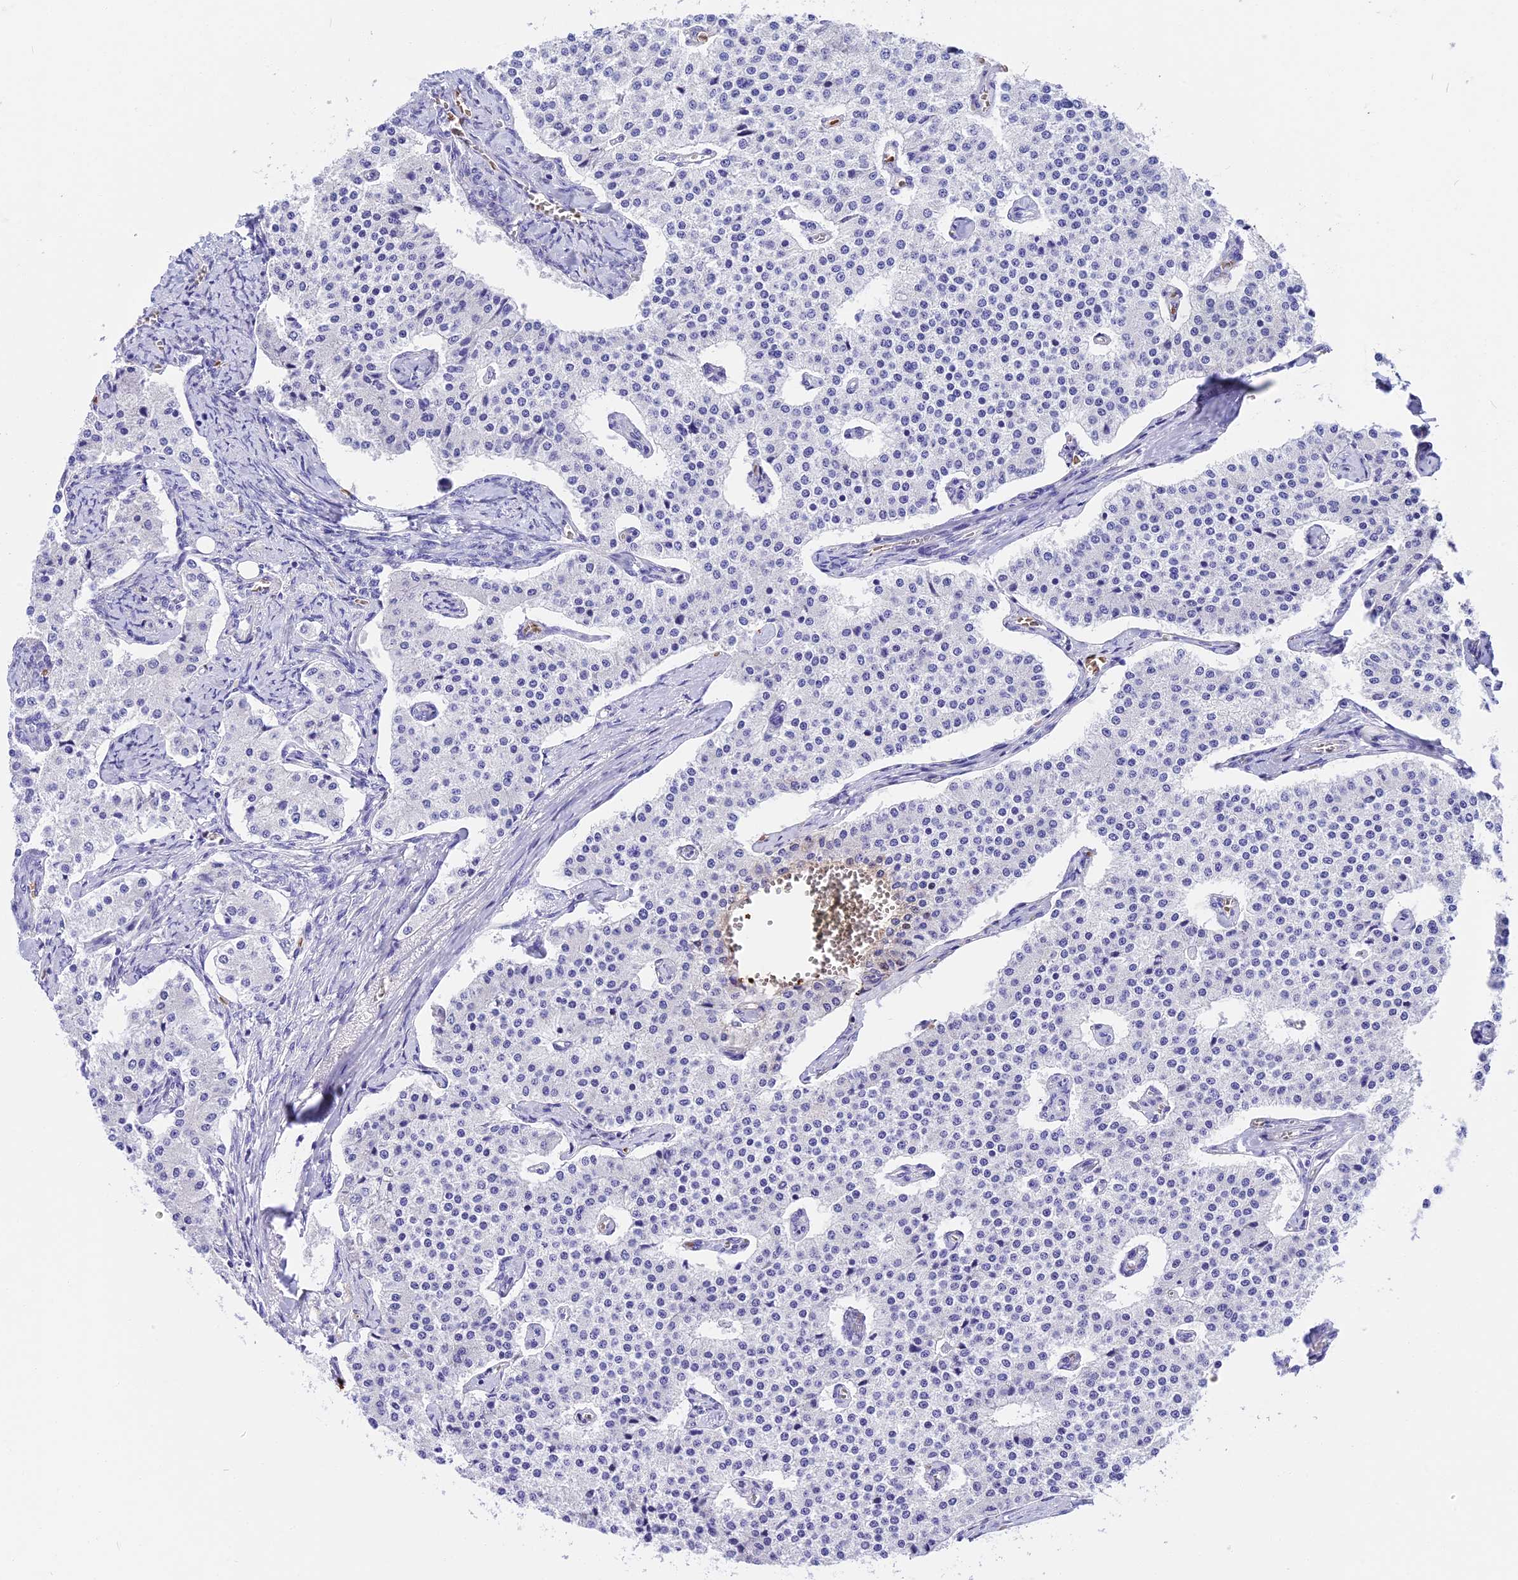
{"staining": {"intensity": "negative", "quantity": "none", "location": "none"}, "tissue": "carcinoid", "cell_type": "Tumor cells", "image_type": "cancer", "snomed": [{"axis": "morphology", "description": "Carcinoid, malignant, NOS"}, {"axis": "topography", "description": "Colon"}], "caption": "A micrograph of carcinoid (malignant) stained for a protein reveals no brown staining in tumor cells.", "gene": "TNNC2", "patient": {"sex": "female", "age": 52}}